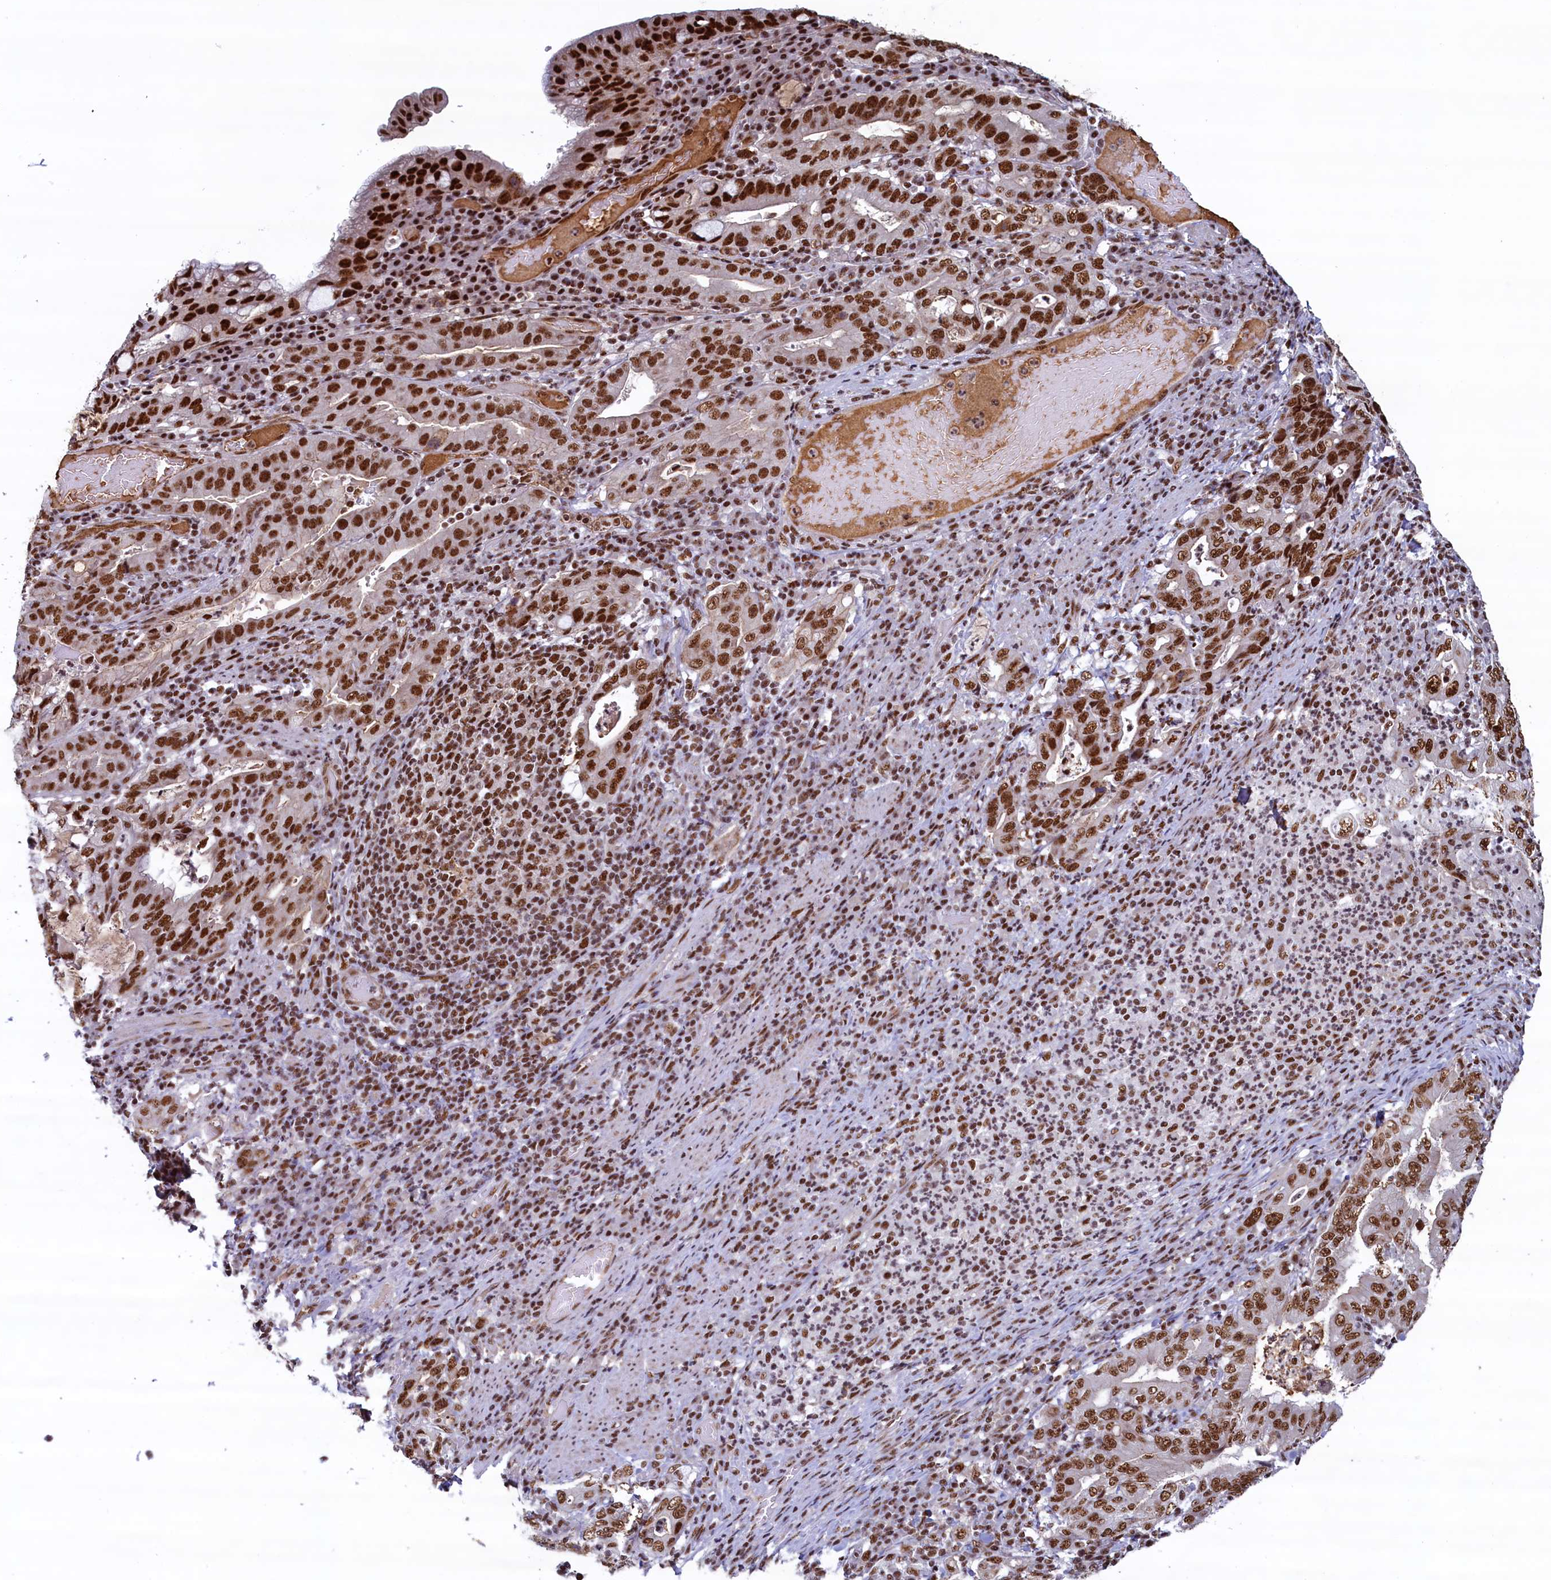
{"staining": {"intensity": "strong", "quantity": ">75%", "location": "nuclear"}, "tissue": "stomach cancer", "cell_type": "Tumor cells", "image_type": "cancer", "snomed": [{"axis": "morphology", "description": "Normal tissue, NOS"}, {"axis": "morphology", "description": "Adenocarcinoma, NOS"}, {"axis": "topography", "description": "Esophagus"}, {"axis": "topography", "description": "Stomach, upper"}, {"axis": "topography", "description": "Peripheral nerve tissue"}], "caption": "This image demonstrates stomach cancer (adenocarcinoma) stained with immunohistochemistry (IHC) to label a protein in brown. The nuclear of tumor cells show strong positivity for the protein. Nuclei are counter-stained blue.", "gene": "ZC3H18", "patient": {"sex": "male", "age": 62}}